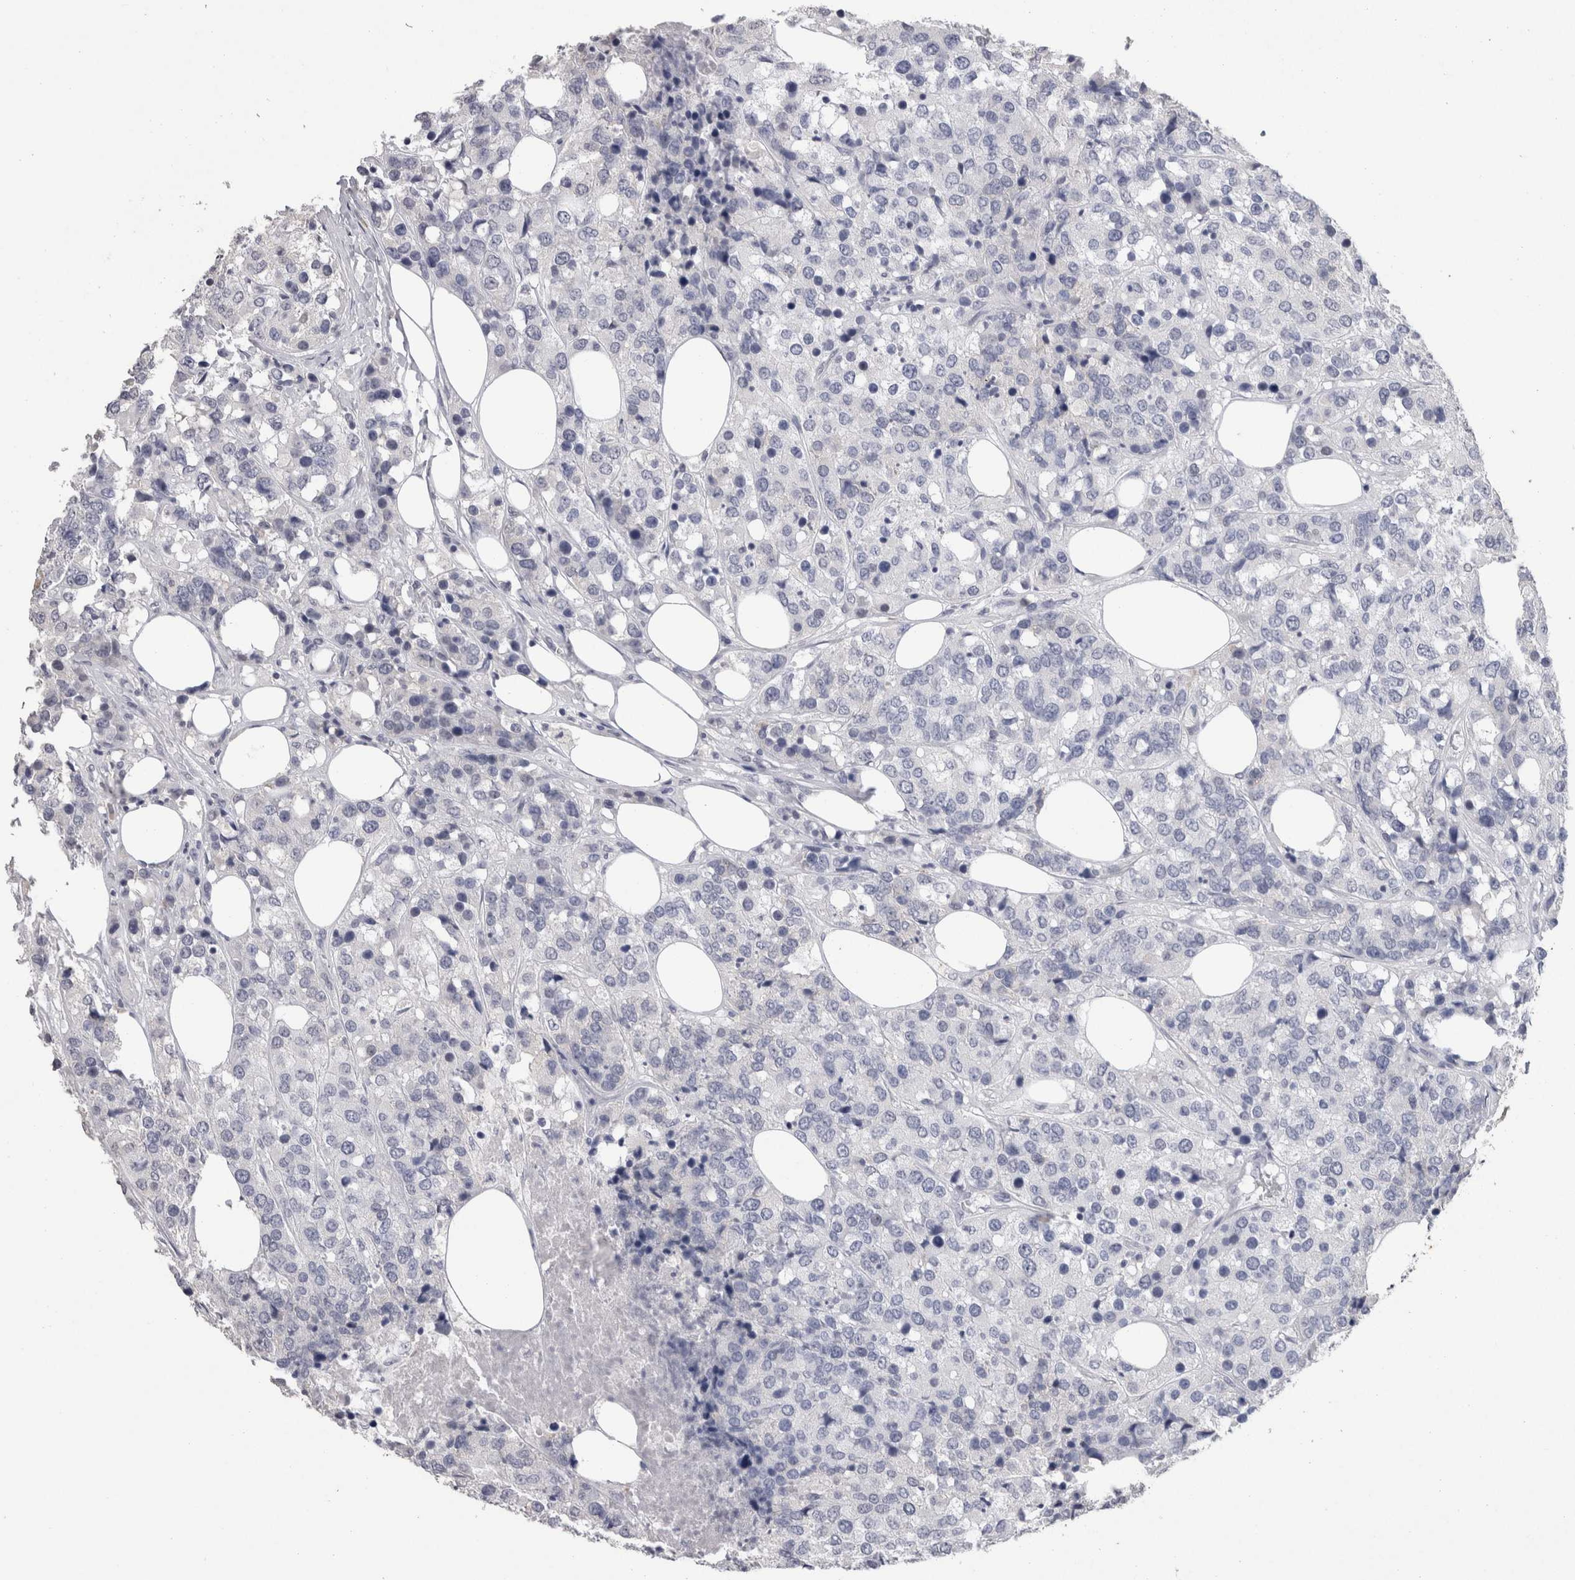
{"staining": {"intensity": "negative", "quantity": "none", "location": "none"}, "tissue": "breast cancer", "cell_type": "Tumor cells", "image_type": "cancer", "snomed": [{"axis": "morphology", "description": "Lobular carcinoma"}, {"axis": "topography", "description": "Breast"}], "caption": "IHC of human breast lobular carcinoma reveals no positivity in tumor cells.", "gene": "DDX17", "patient": {"sex": "female", "age": 59}}